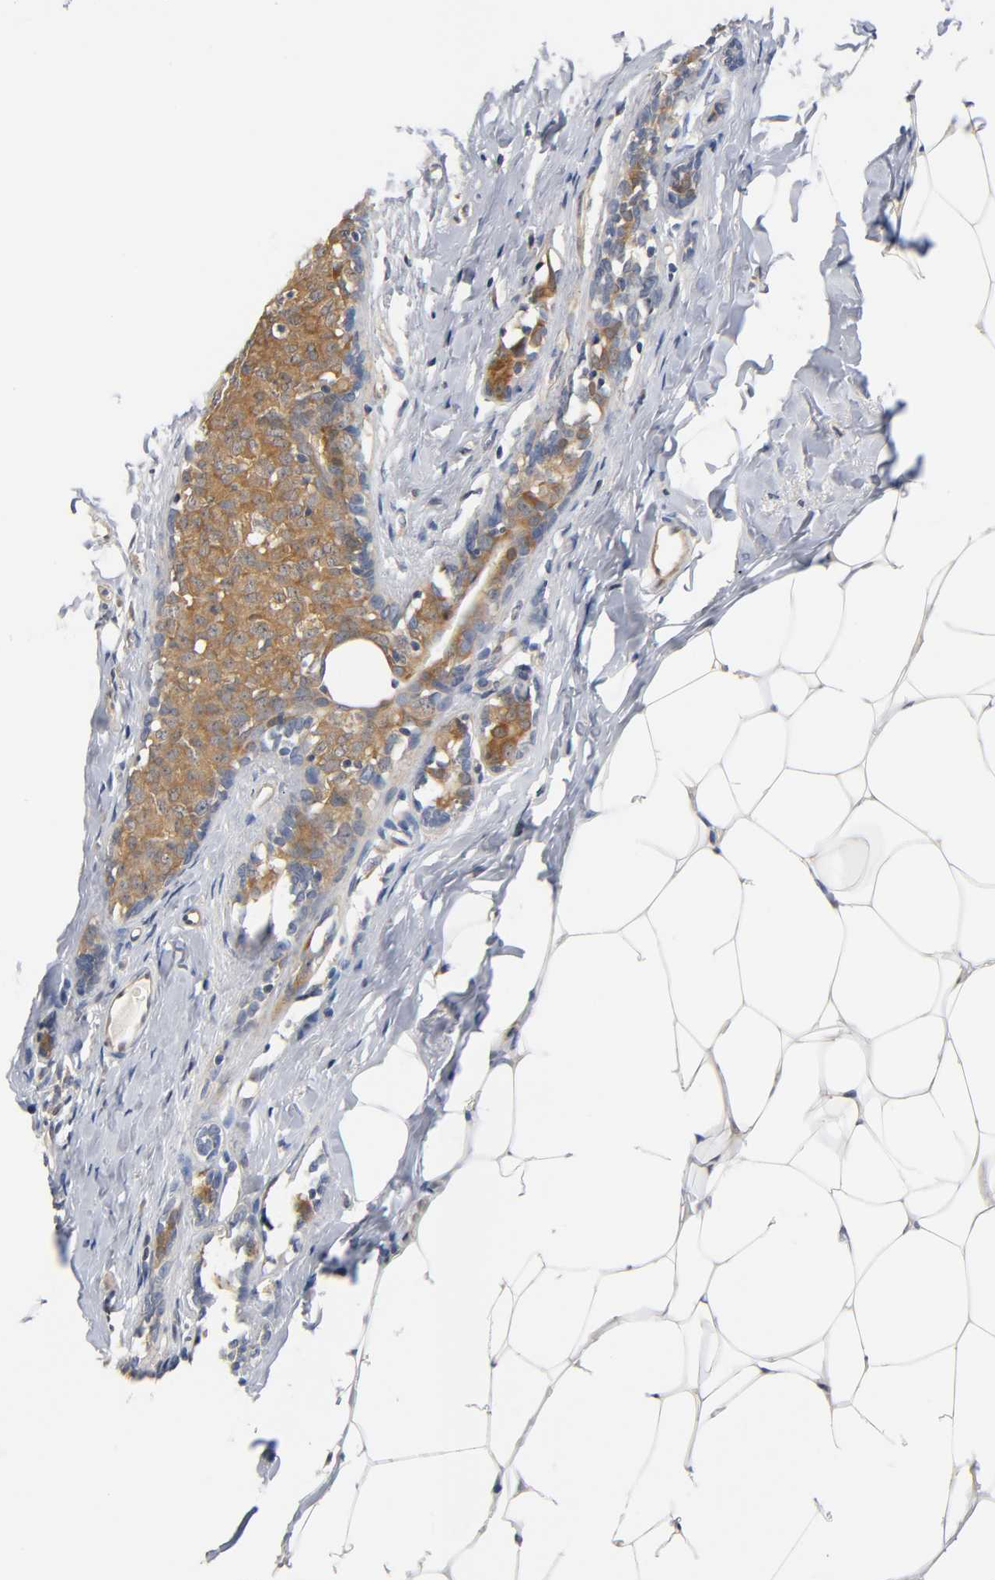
{"staining": {"intensity": "moderate", "quantity": ">75%", "location": "cytoplasmic/membranous"}, "tissue": "breast cancer", "cell_type": "Tumor cells", "image_type": "cancer", "snomed": [{"axis": "morphology", "description": "Duct carcinoma"}, {"axis": "topography", "description": "Breast"}], "caption": "A medium amount of moderate cytoplasmic/membranous expression is seen in about >75% of tumor cells in infiltrating ductal carcinoma (breast) tissue.", "gene": "FYN", "patient": {"sex": "female", "age": 40}}